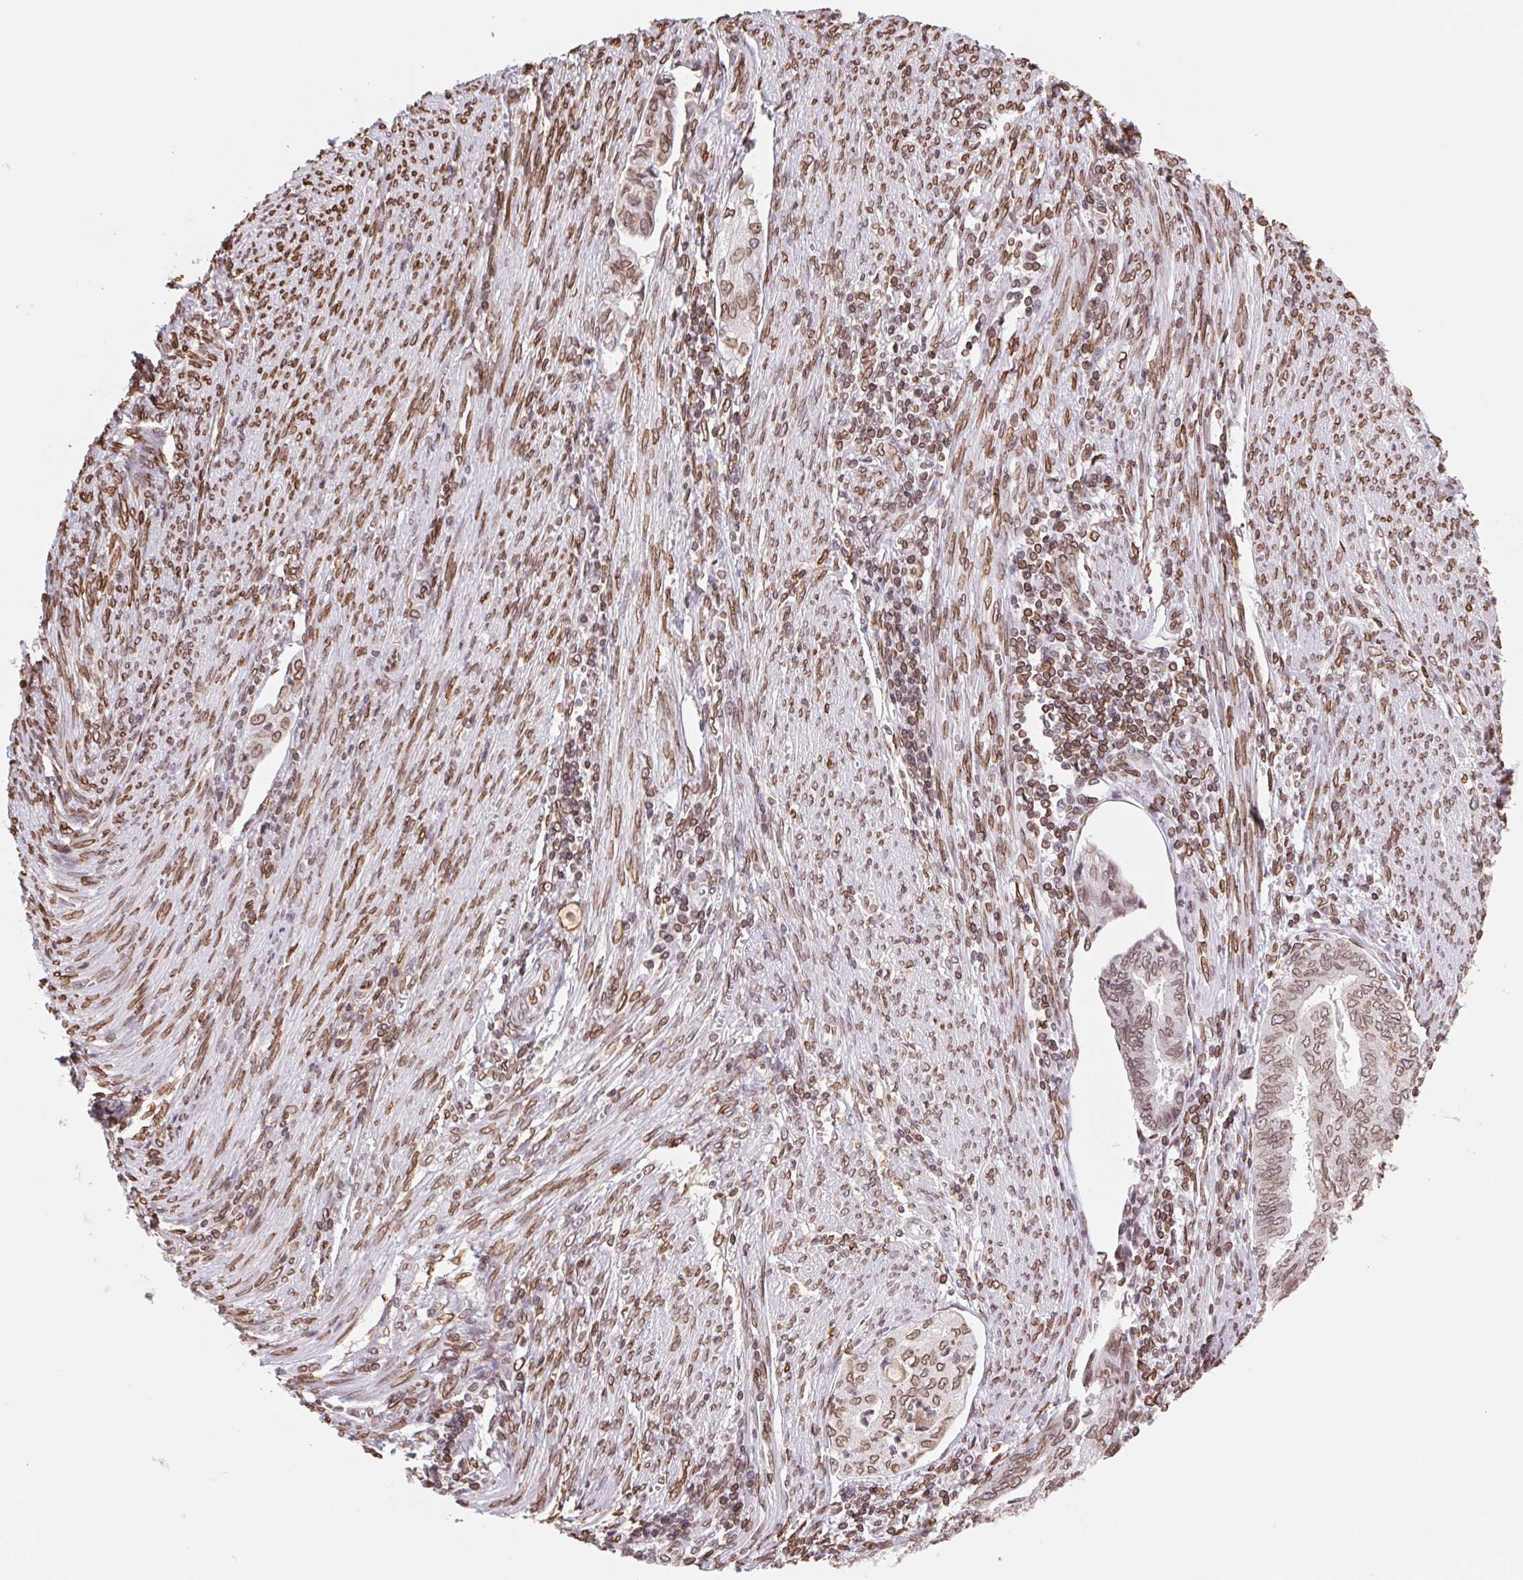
{"staining": {"intensity": "moderate", "quantity": ">75%", "location": "cytoplasmic/membranous,nuclear"}, "tissue": "endometrial cancer", "cell_type": "Tumor cells", "image_type": "cancer", "snomed": [{"axis": "morphology", "description": "Adenocarcinoma, NOS"}, {"axis": "topography", "description": "Endometrium"}], "caption": "This image demonstrates endometrial cancer stained with immunohistochemistry (IHC) to label a protein in brown. The cytoplasmic/membranous and nuclear of tumor cells show moderate positivity for the protein. Nuclei are counter-stained blue.", "gene": "LMNB2", "patient": {"sex": "female", "age": 79}}